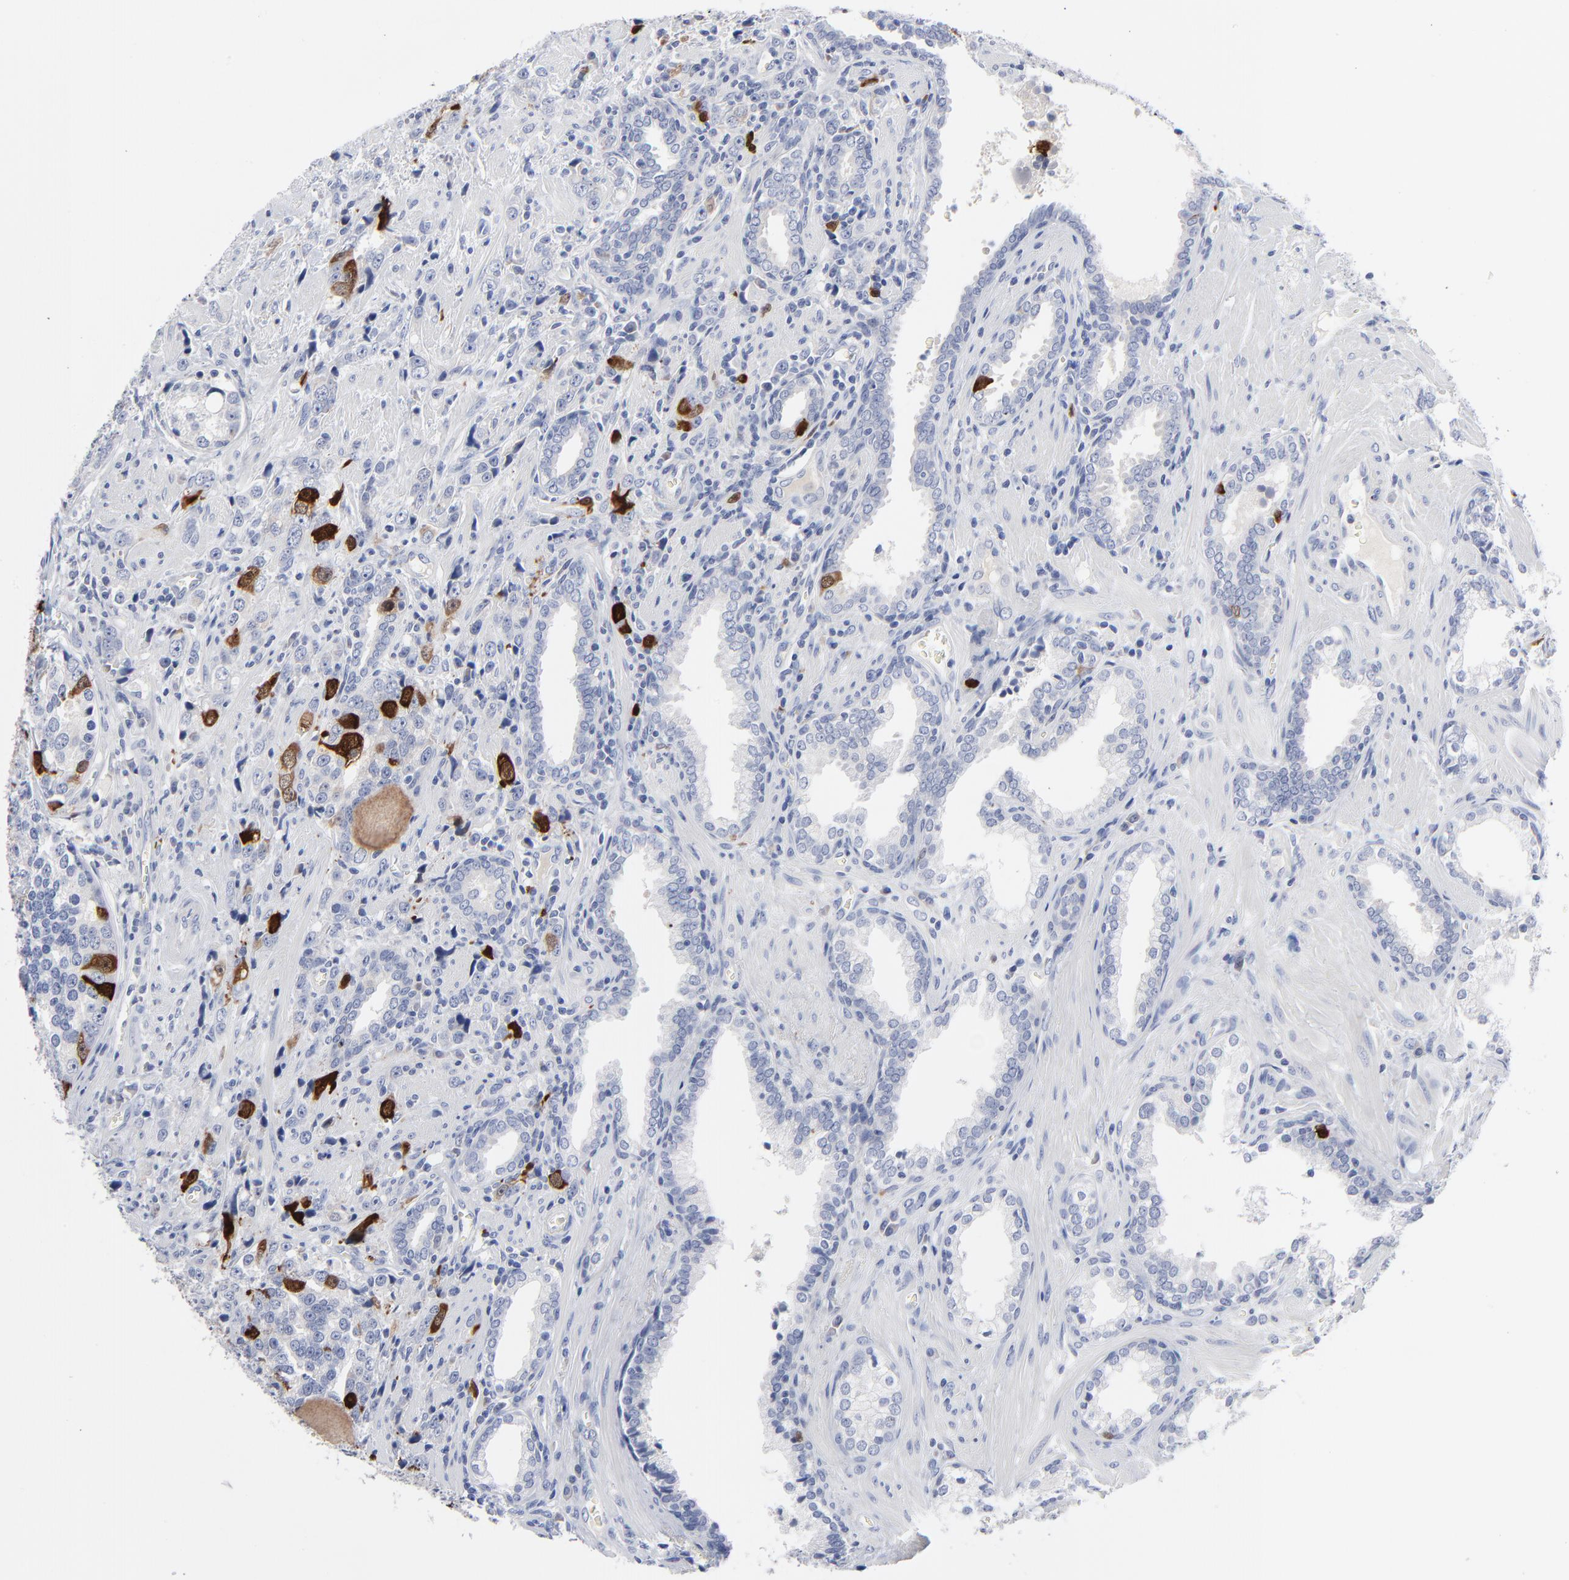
{"staining": {"intensity": "moderate", "quantity": "<25%", "location": "cytoplasmic/membranous,nuclear"}, "tissue": "prostate cancer", "cell_type": "Tumor cells", "image_type": "cancer", "snomed": [{"axis": "morphology", "description": "Adenocarcinoma, High grade"}, {"axis": "topography", "description": "Prostate"}], "caption": "DAB (3,3'-diaminobenzidine) immunohistochemical staining of prostate adenocarcinoma (high-grade) shows moderate cytoplasmic/membranous and nuclear protein expression in about <25% of tumor cells.", "gene": "CDK1", "patient": {"sex": "male", "age": 71}}